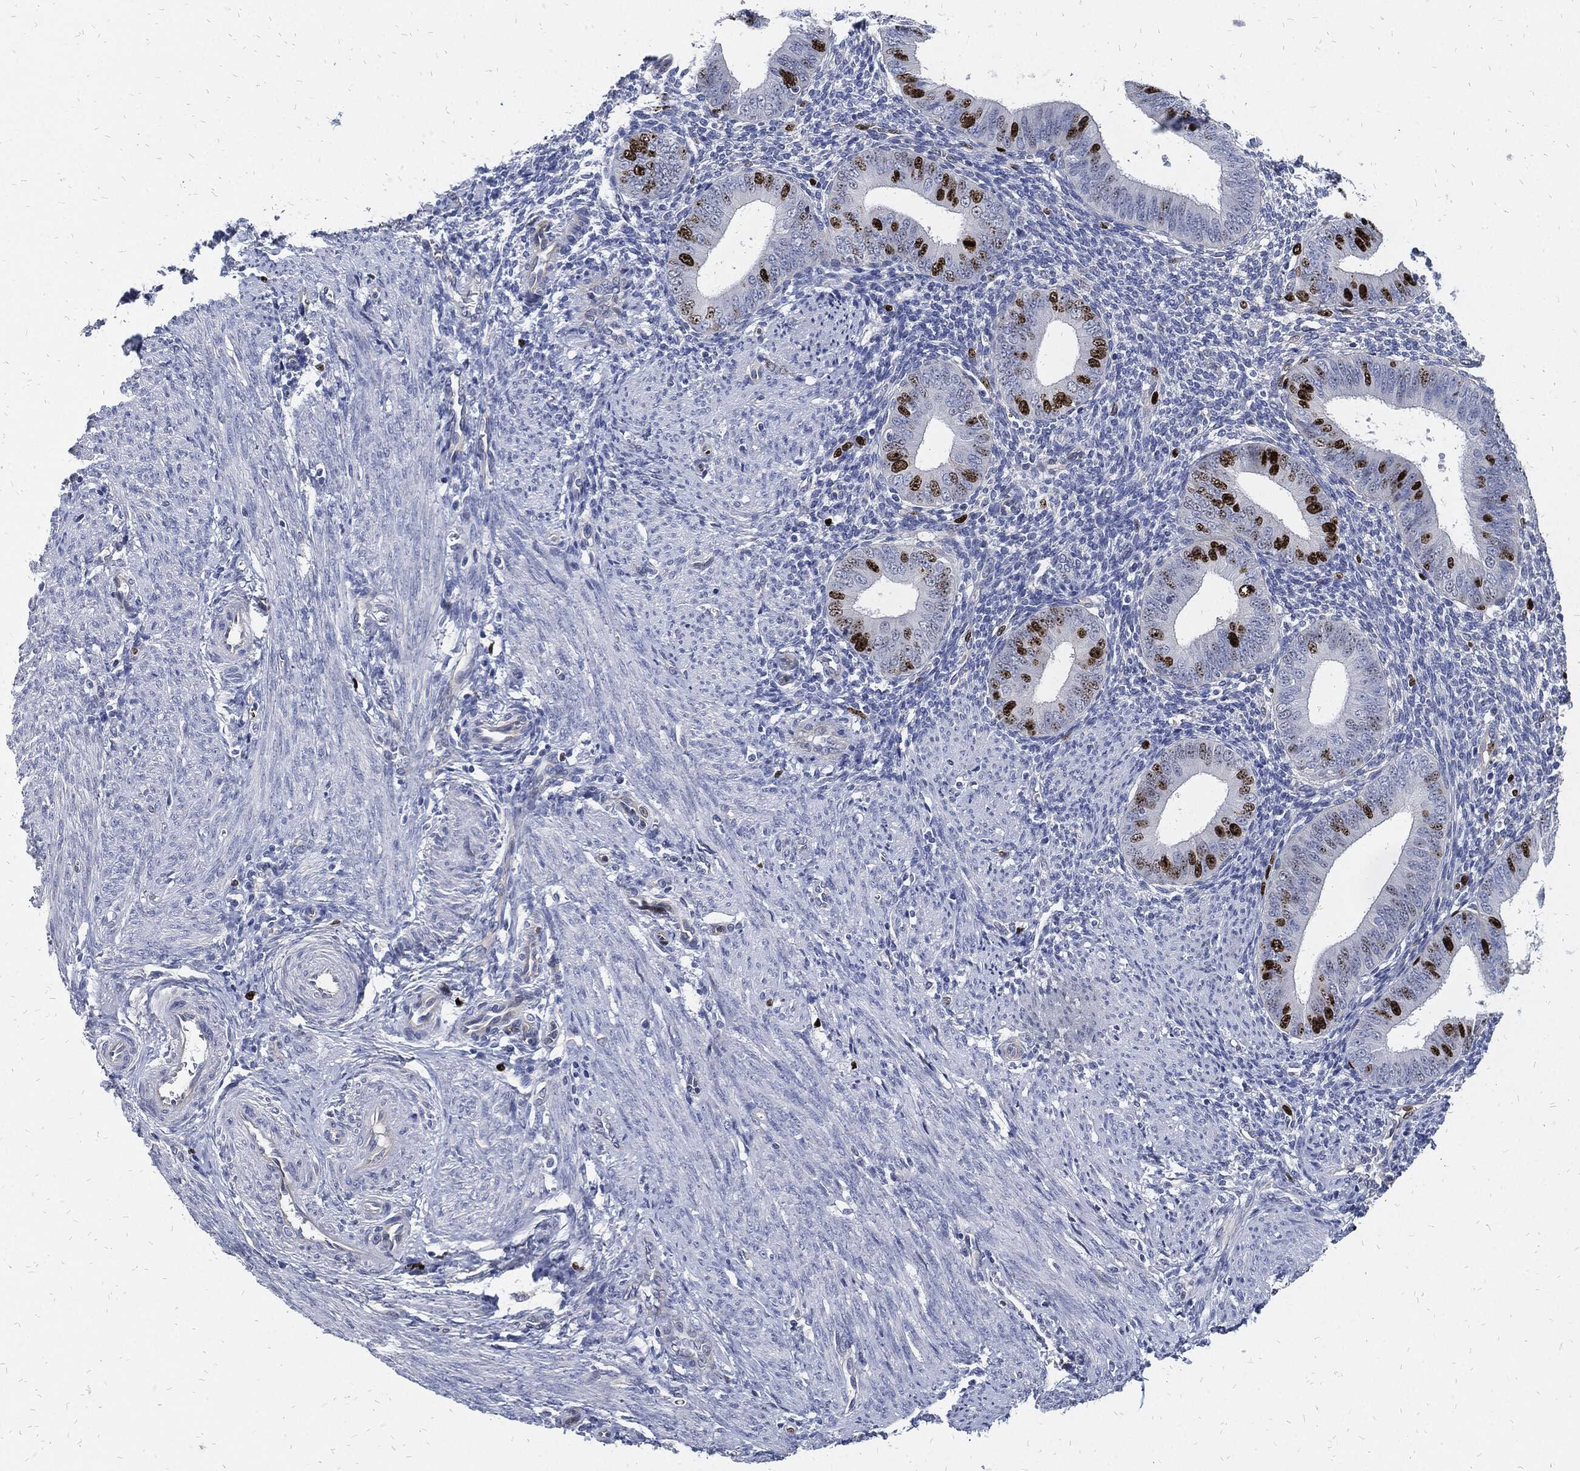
{"staining": {"intensity": "negative", "quantity": "none", "location": "none"}, "tissue": "endometrium", "cell_type": "Cells in endometrial stroma", "image_type": "normal", "snomed": [{"axis": "morphology", "description": "Normal tissue, NOS"}, {"axis": "topography", "description": "Endometrium"}], "caption": "Immunohistochemical staining of benign endometrium shows no significant expression in cells in endometrial stroma. Nuclei are stained in blue.", "gene": "MKI67", "patient": {"sex": "female", "age": 39}}